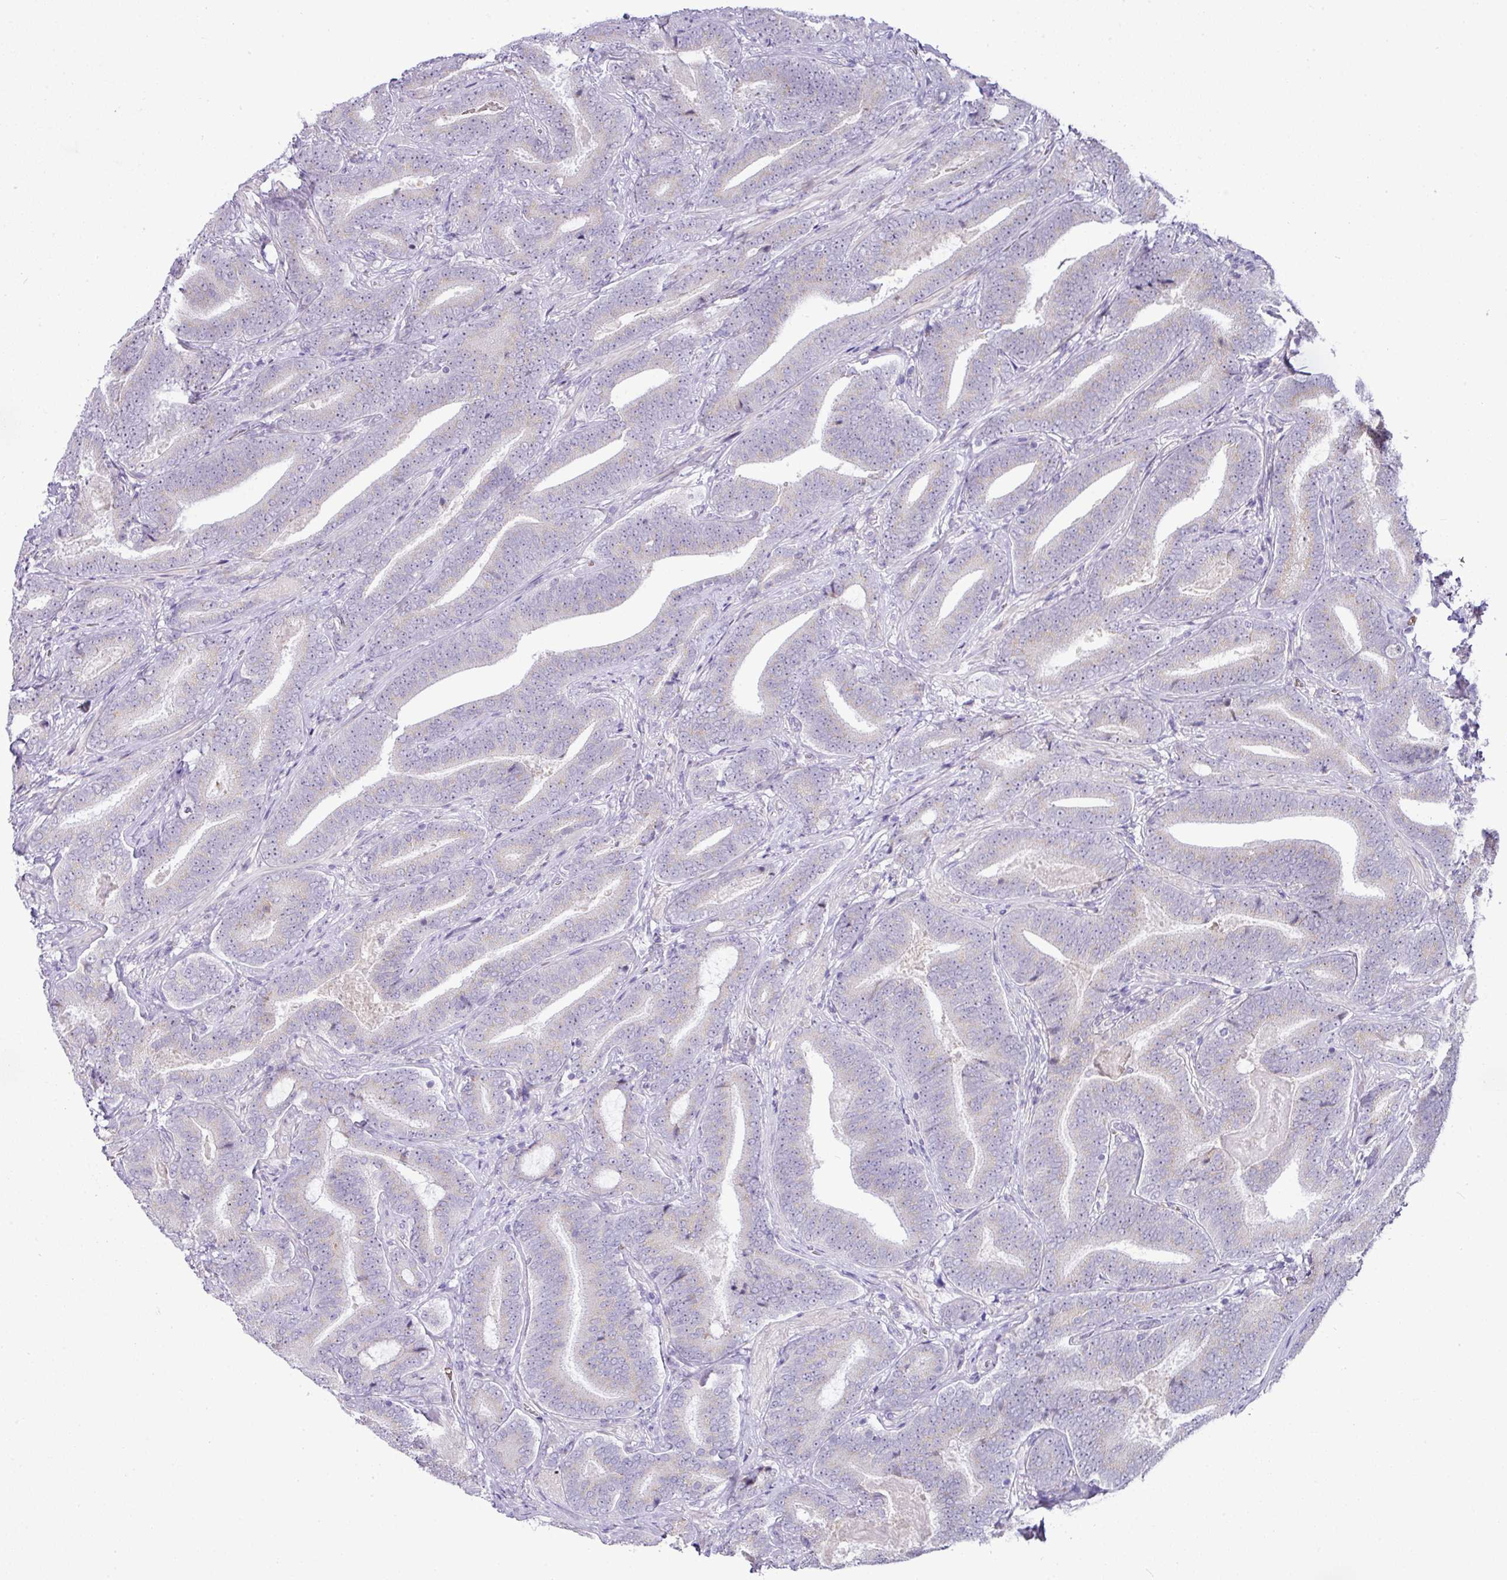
{"staining": {"intensity": "weak", "quantity": "<25%", "location": "cytoplasmic/membranous"}, "tissue": "prostate cancer", "cell_type": "Tumor cells", "image_type": "cancer", "snomed": [{"axis": "morphology", "description": "Adenocarcinoma, Low grade"}, {"axis": "topography", "description": "Prostate and seminal vesicle, NOS"}], "caption": "This is an immunohistochemistry (IHC) micrograph of low-grade adenocarcinoma (prostate). There is no expression in tumor cells.", "gene": "PARP2", "patient": {"sex": "male", "age": 61}}